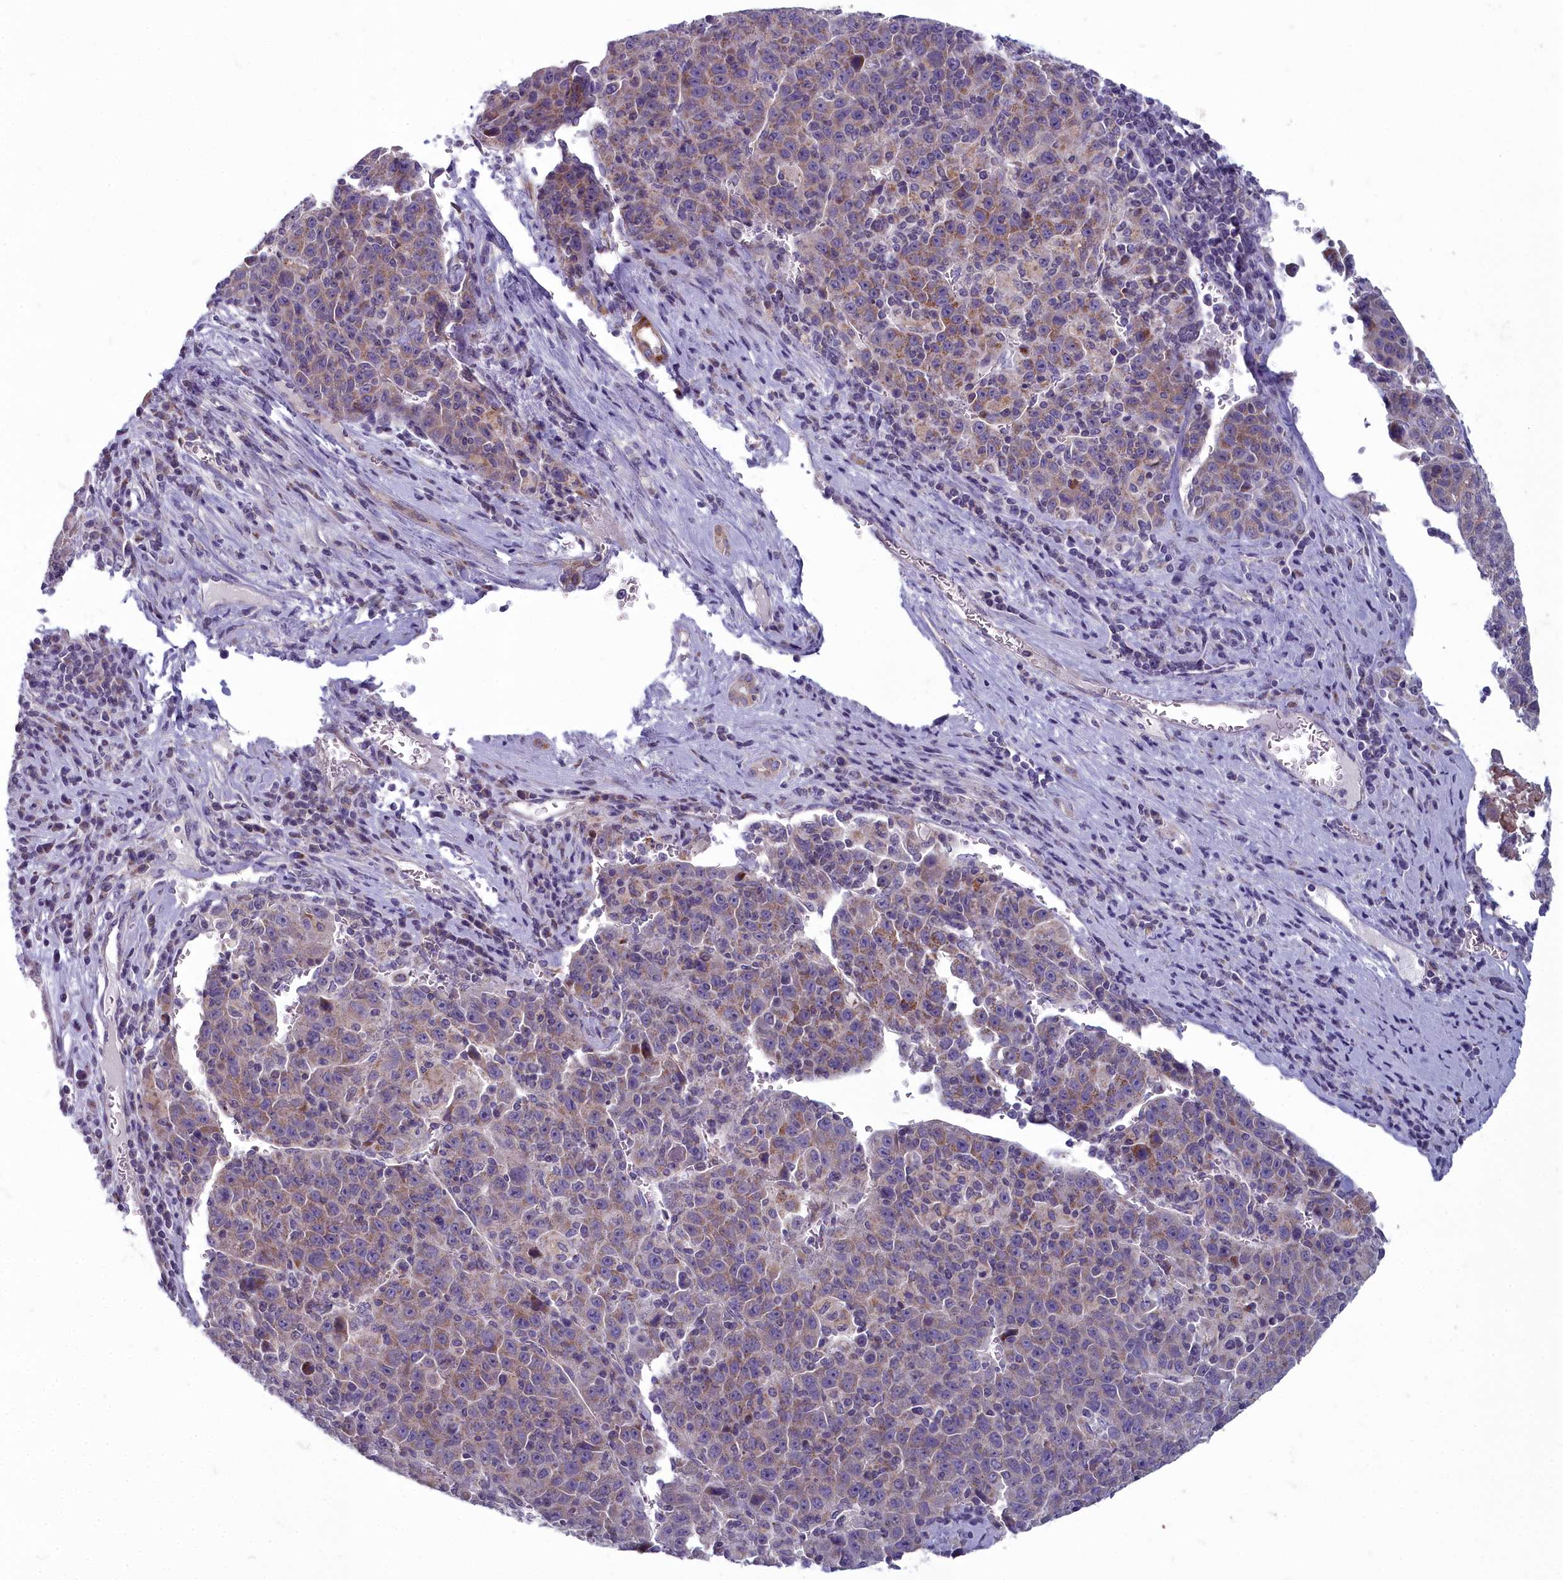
{"staining": {"intensity": "weak", "quantity": "25%-75%", "location": "cytoplasmic/membranous"}, "tissue": "liver cancer", "cell_type": "Tumor cells", "image_type": "cancer", "snomed": [{"axis": "morphology", "description": "Carcinoma, Hepatocellular, NOS"}, {"axis": "topography", "description": "Liver"}], "caption": "DAB (3,3'-diaminobenzidine) immunohistochemical staining of human liver cancer (hepatocellular carcinoma) reveals weak cytoplasmic/membranous protein staining in approximately 25%-75% of tumor cells.", "gene": "INSYN2A", "patient": {"sex": "female", "age": 53}}